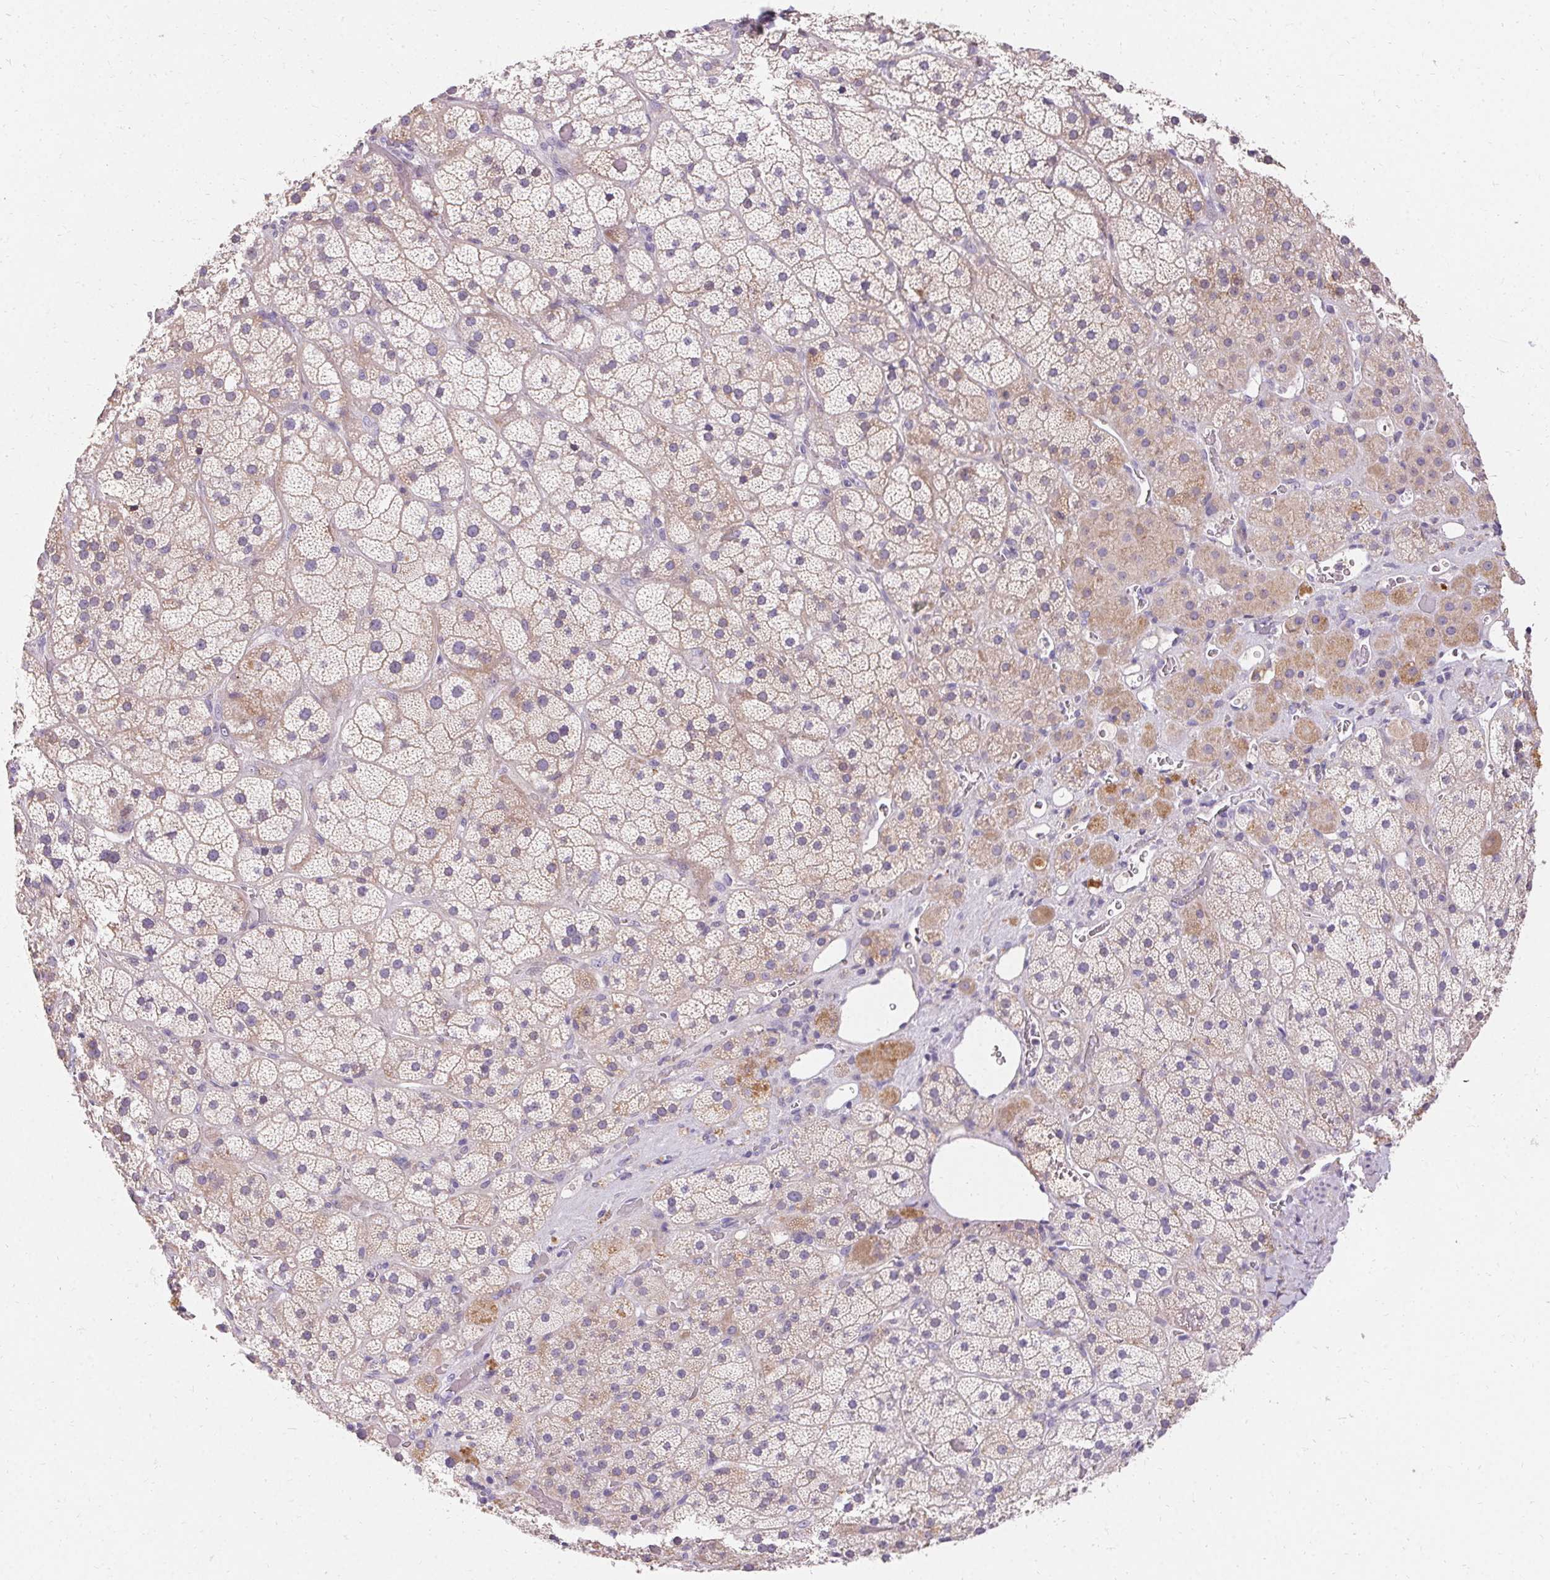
{"staining": {"intensity": "weak", "quantity": "25%-75%", "location": "cytoplasmic/membranous"}, "tissue": "adrenal gland", "cell_type": "Glandular cells", "image_type": "normal", "snomed": [{"axis": "morphology", "description": "Normal tissue, NOS"}, {"axis": "topography", "description": "Adrenal gland"}], "caption": "Protein analysis of benign adrenal gland shows weak cytoplasmic/membranous positivity in about 25%-75% of glandular cells.", "gene": "TRIP13", "patient": {"sex": "male", "age": 57}}